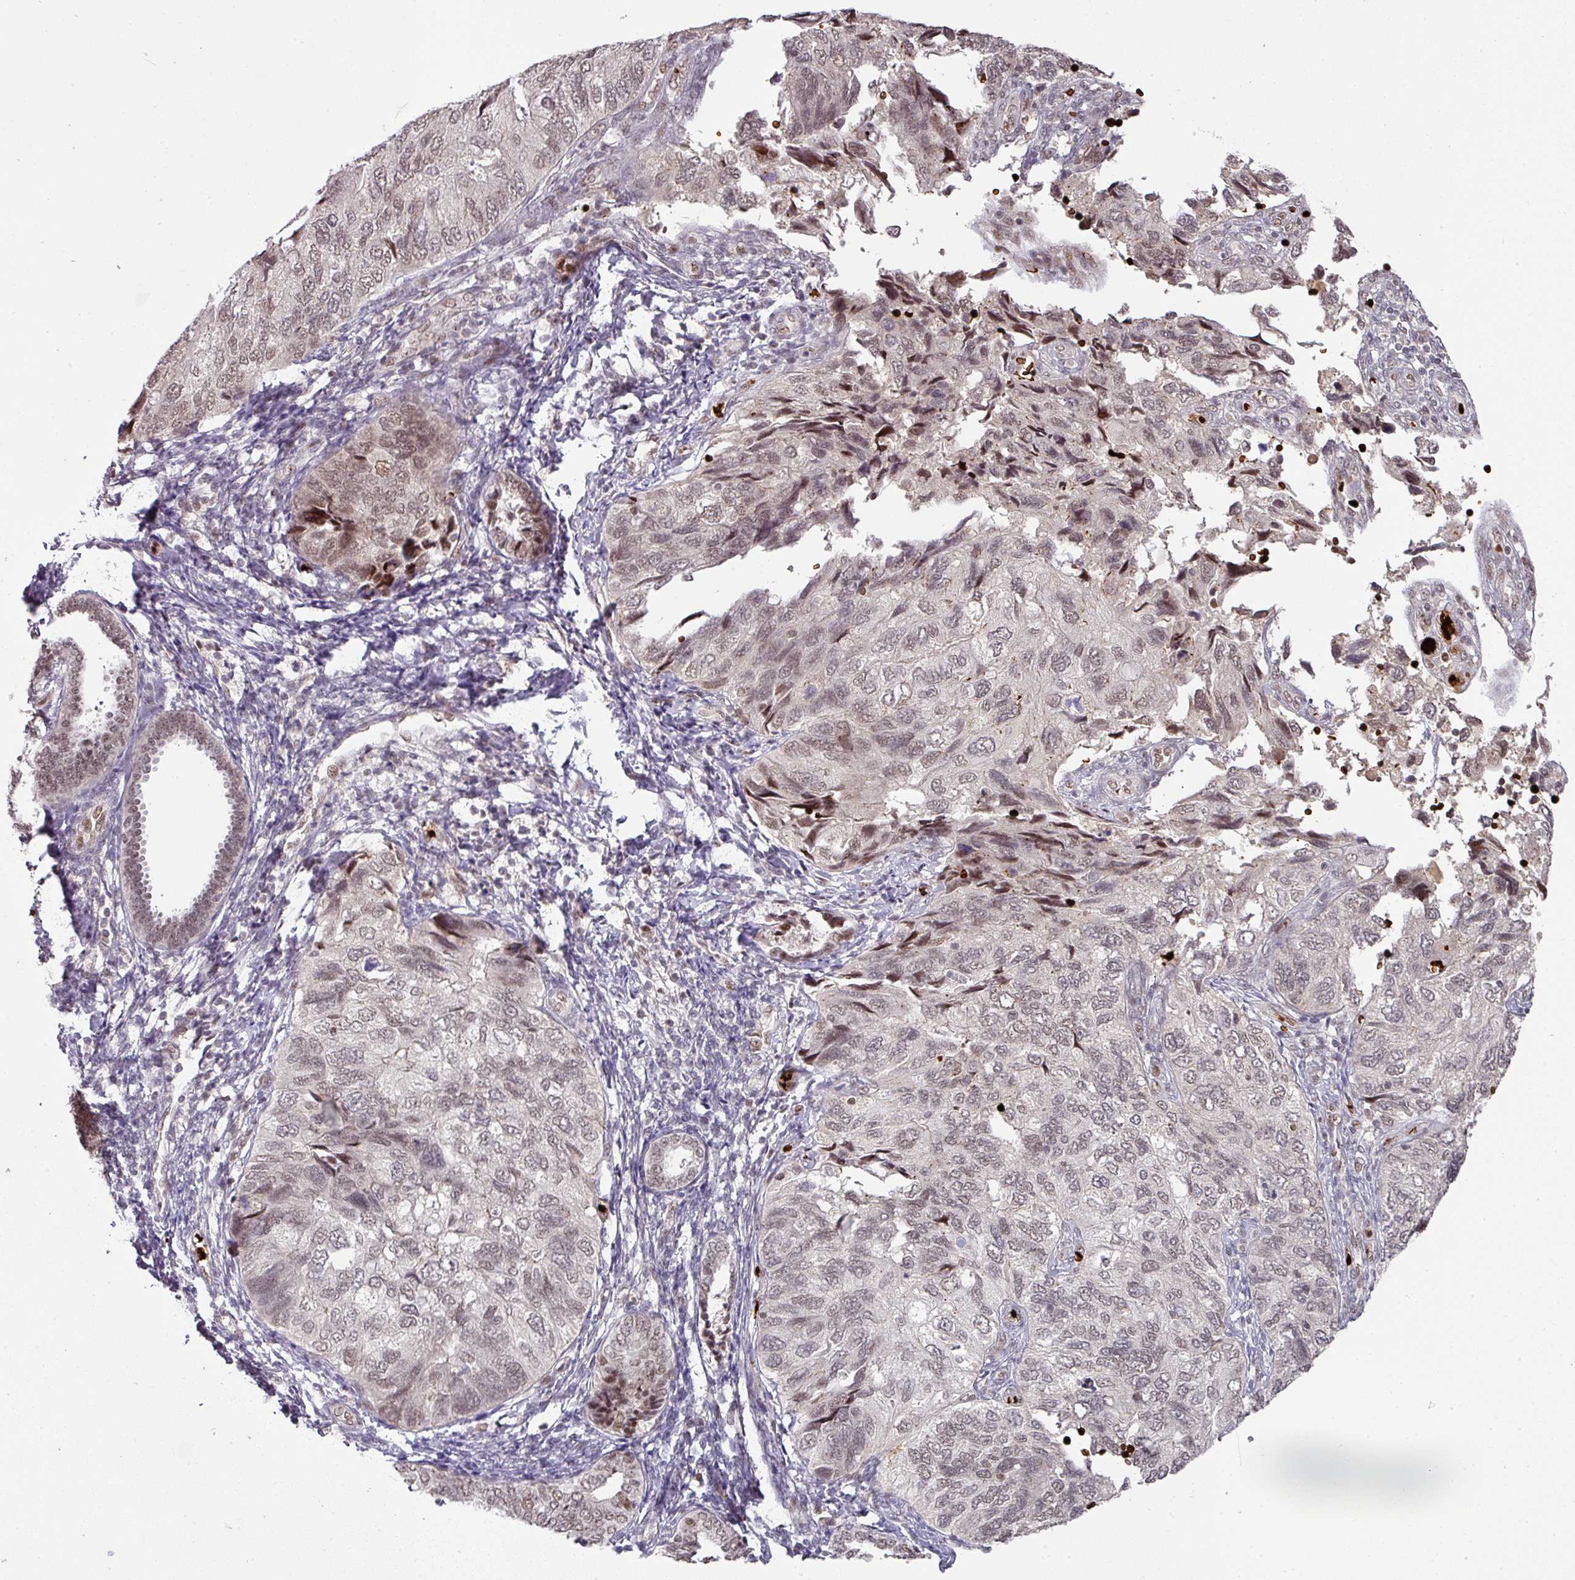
{"staining": {"intensity": "weak", "quantity": "<25%", "location": "nuclear"}, "tissue": "endometrial cancer", "cell_type": "Tumor cells", "image_type": "cancer", "snomed": [{"axis": "morphology", "description": "Carcinoma, NOS"}, {"axis": "topography", "description": "Uterus"}], "caption": "Tumor cells are negative for brown protein staining in endometrial carcinoma. (DAB IHC with hematoxylin counter stain).", "gene": "NEIL1", "patient": {"sex": "female", "age": 76}}